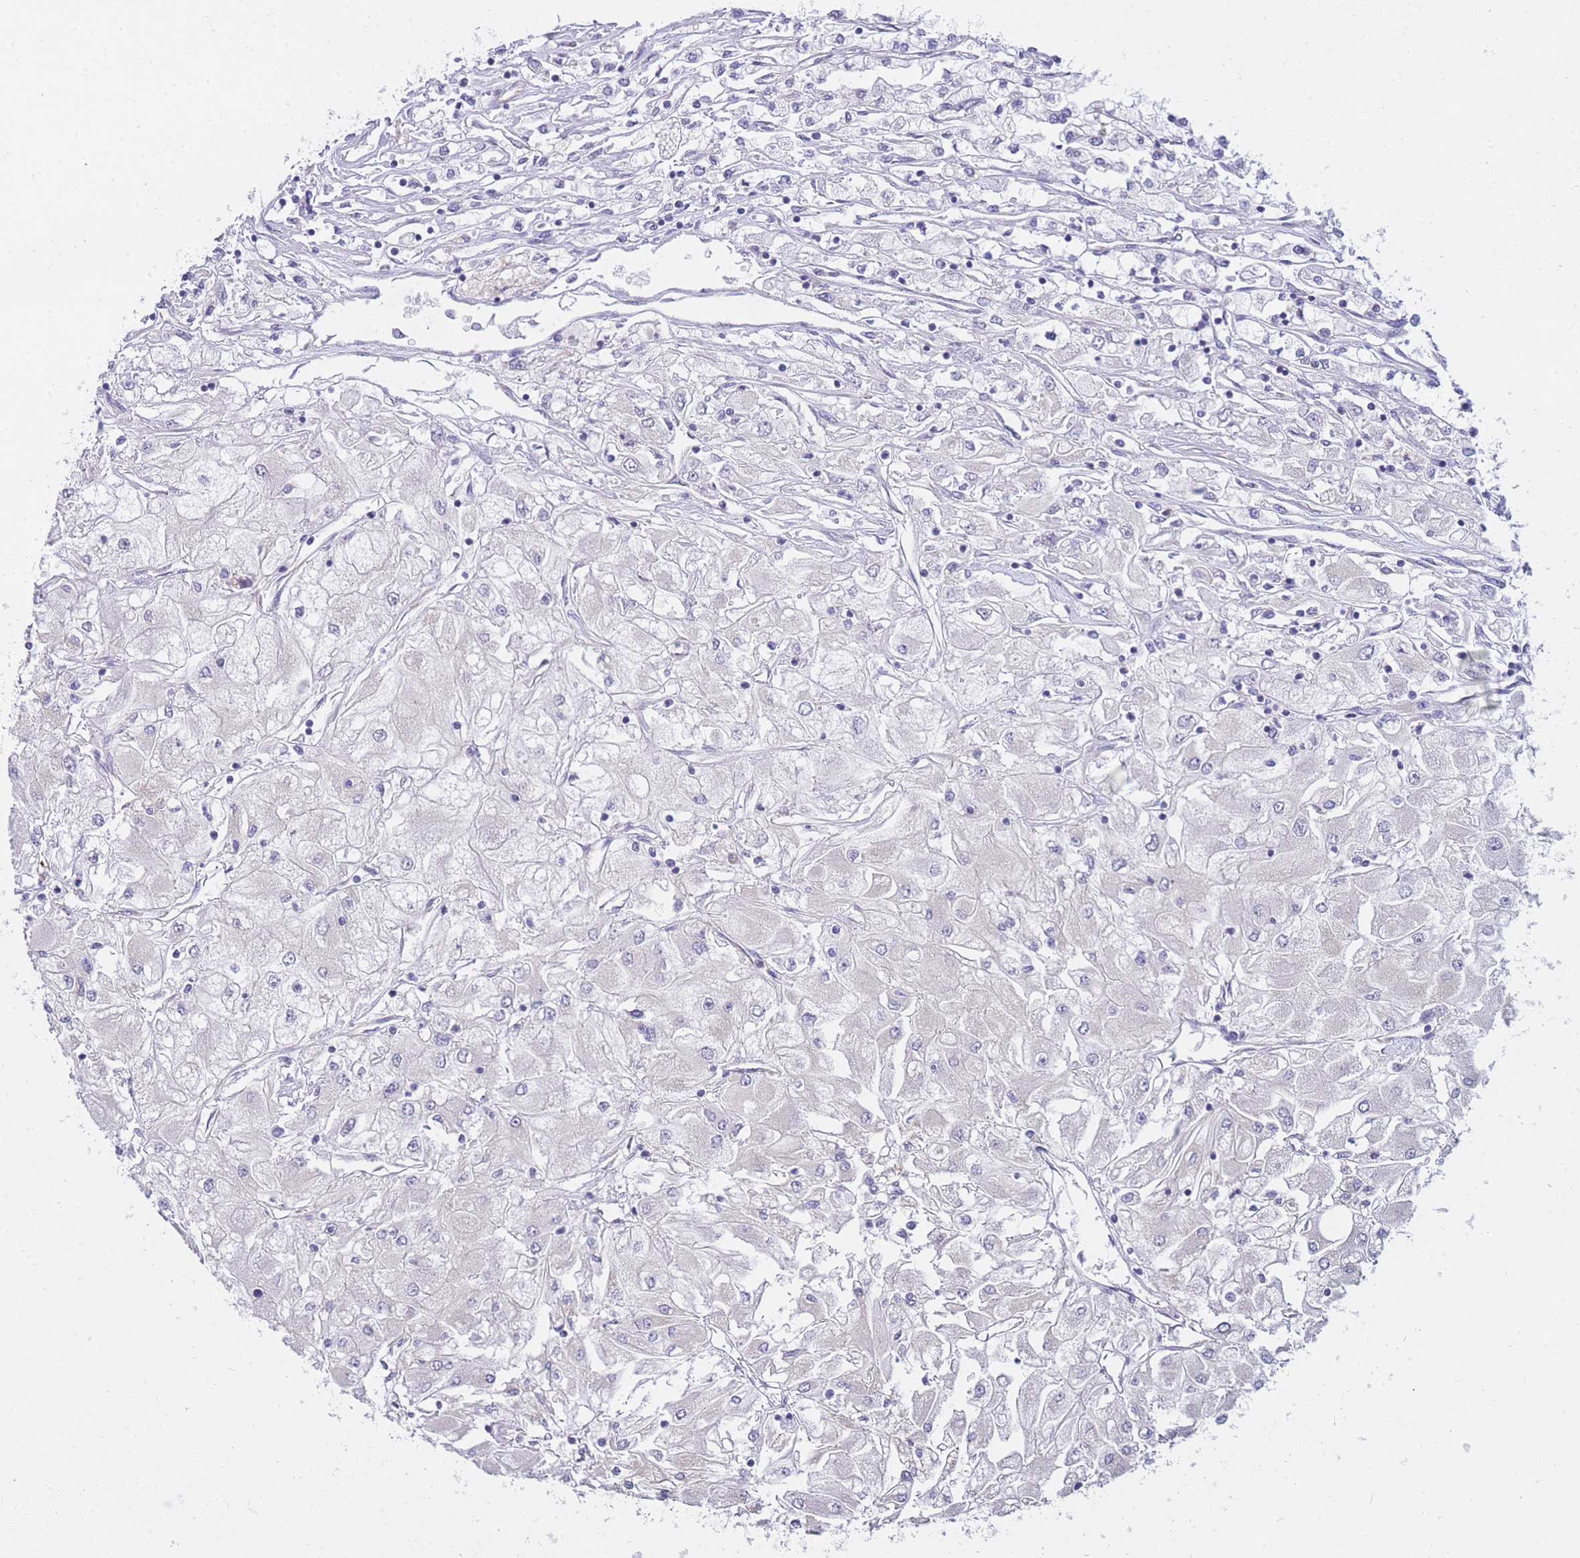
{"staining": {"intensity": "negative", "quantity": "none", "location": "none"}, "tissue": "renal cancer", "cell_type": "Tumor cells", "image_type": "cancer", "snomed": [{"axis": "morphology", "description": "Adenocarcinoma, NOS"}, {"axis": "topography", "description": "Kidney"}], "caption": "Protein analysis of renal adenocarcinoma demonstrates no significant expression in tumor cells.", "gene": "FRAT2", "patient": {"sex": "male", "age": 80}}